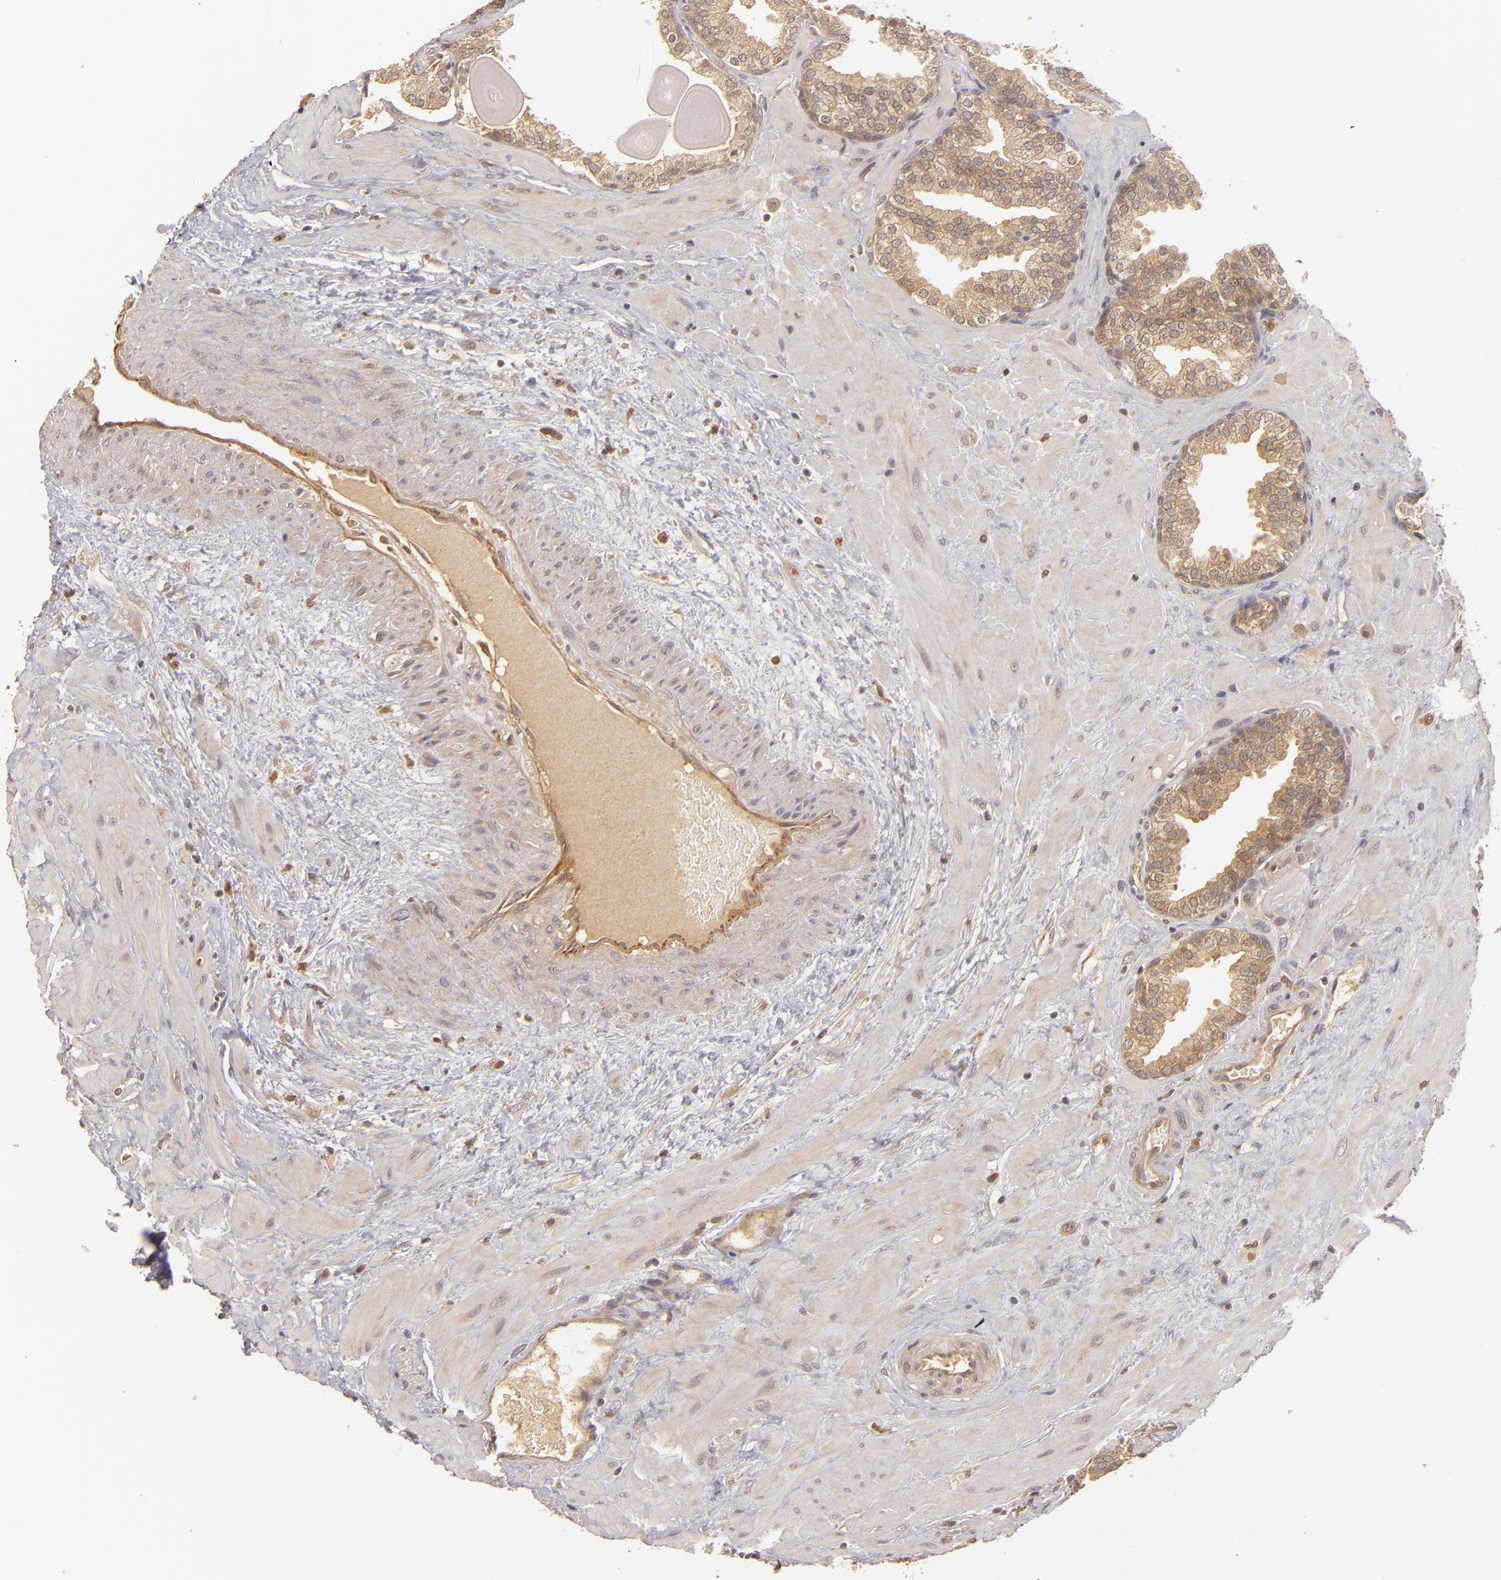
{"staining": {"intensity": "moderate", "quantity": ">75%", "location": "cytoplasmic/membranous"}, "tissue": "prostate", "cell_type": "Glandular cells", "image_type": "normal", "snomed": [{"axis": "morphology", "description": "Normal tissue, NOS"}, {"axis": "topography", "description": "Prostate"}], "caption": "Immunohistochemical staining of benign human prostate demonstrates >75% levels of moderate cytoplasmic/membranous protein staining in approximately >75% of glandular cells. The protein is shown in brown color, while the nuclei are stained blue.", "gene": "PRKCD", "patient": {"sex": "male", "age": 51}}